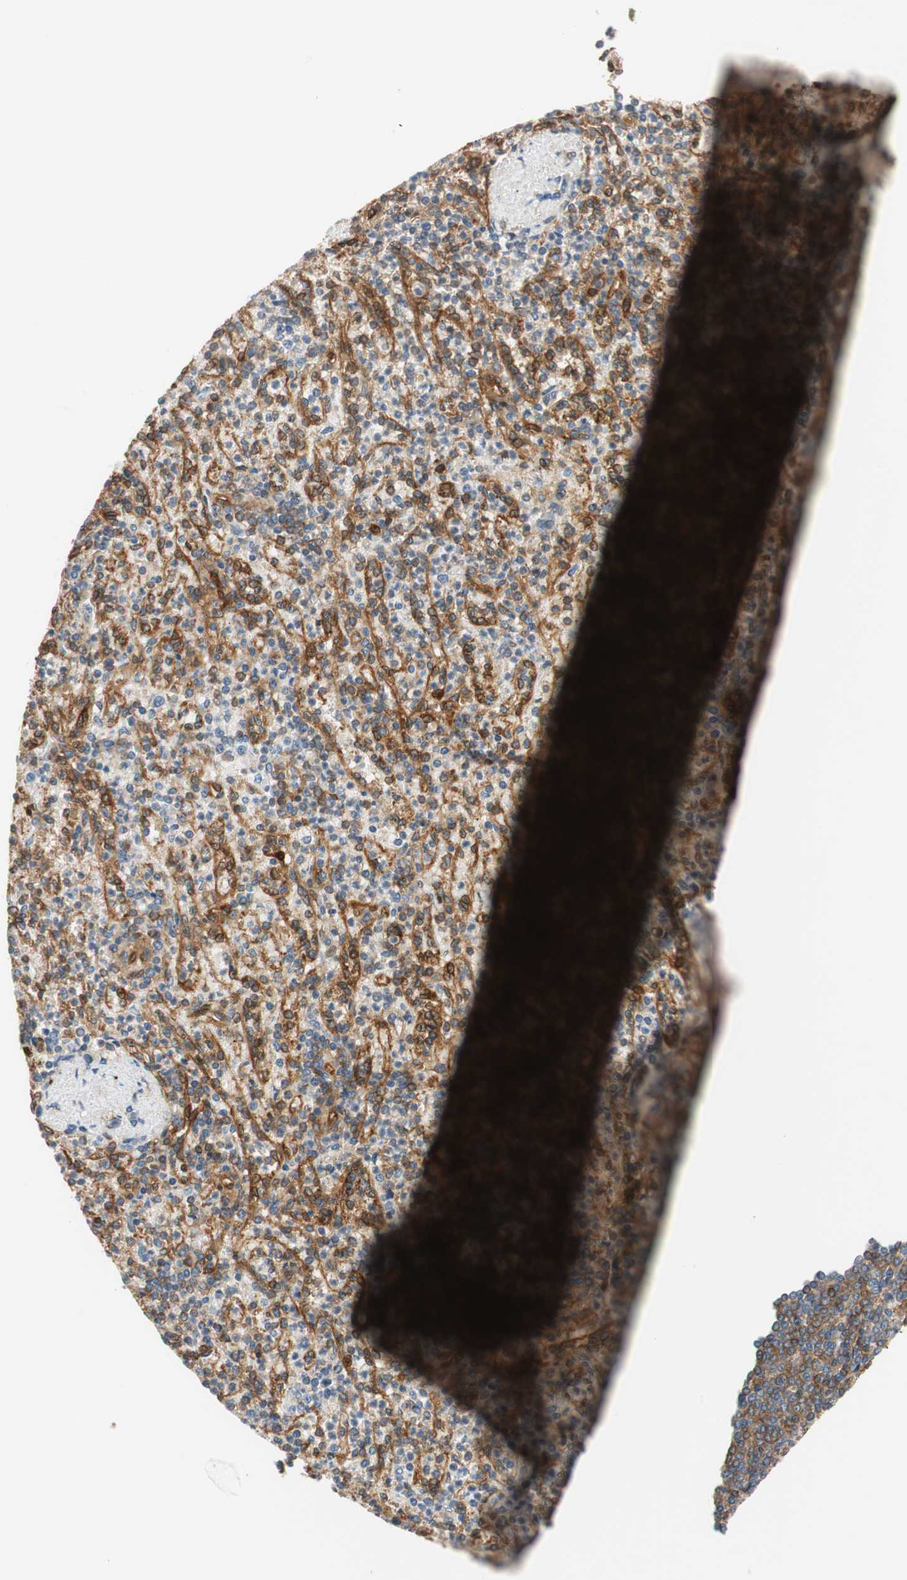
{"staining": {"intensity": "weak", "quantity": "25%-75%", "location": "cytoplasmic/membranous"}, "tissue": "spleen", "cell_type": "Cells in red pulp", "image_type": "normal", "snomed": [{"axis": "morphology", "description": "Normal tissue, NOS"}, {"axis": "topography", "description": "Spleen"}], "caption": "Protein expression analysis of benign human spleen reveals weak cytoplasmic/membranous staining in approximately 25%-75% of cells in red pulp. (Stains: DAB (3,3'-diaminobenzidine) in brown, nuclei in blue, Microscopy: brightfield microscopy at high magnification).", "gene": "WASL", "patient": {"sex": "female", "age": 74}}